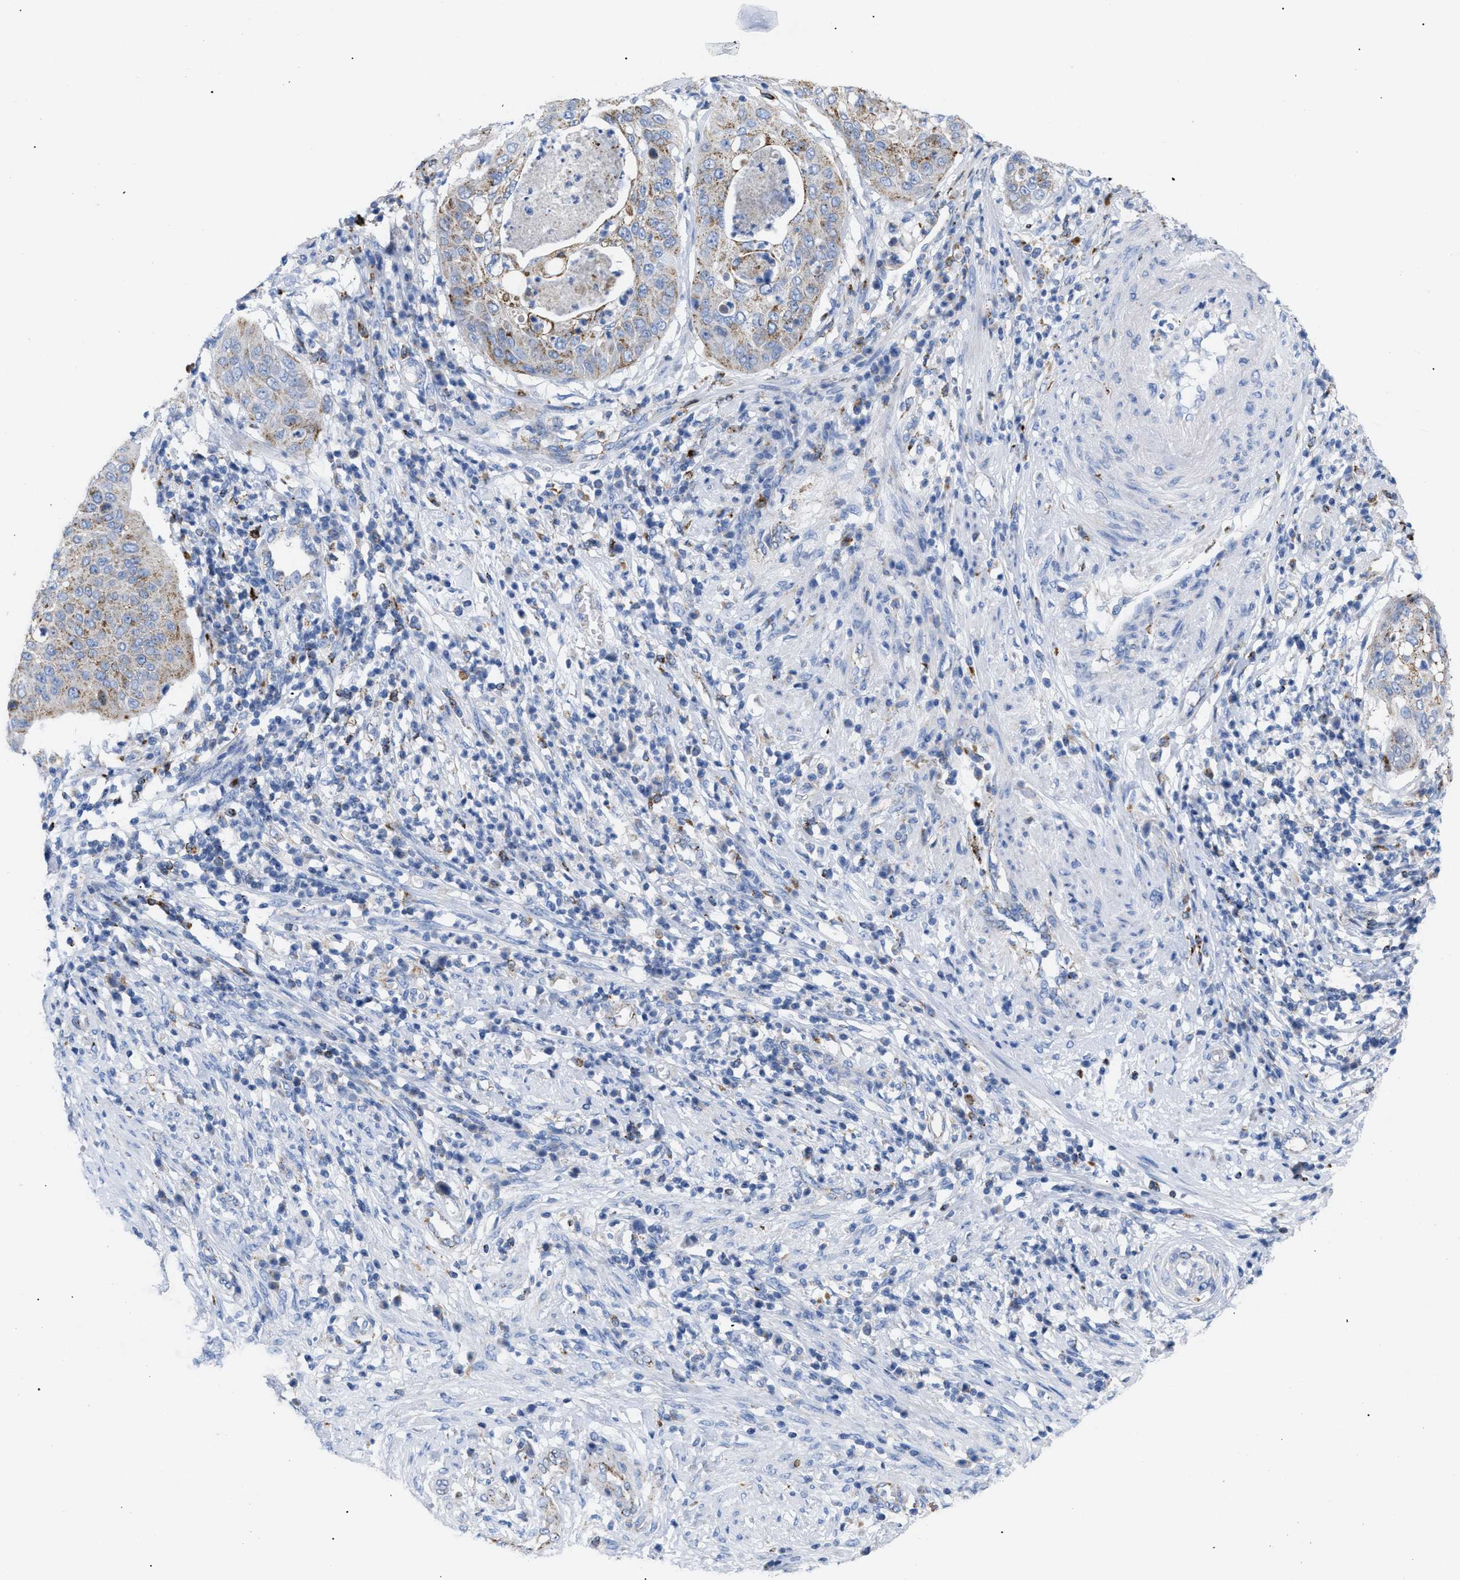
{"staining": {"intensity": "moderate", "quantity": ">75%", "location": "cytoplasmic/membranous"}, "tissue": "cervical cancer", "cell_type": "Tumor cells", "image_type": "cancer", "snomed": [{"axis": "morphology", "description": "Normal tissue, NOS"}, {"axis": "morphology", "description": "Squamous cell carcinoma, NOS"}, {"axis": "topography", "description": "Cervix"}], "caption": "Tumor cells reveal medium levels of moderate cytoplasmic/membranous expression in approximately >75% of cells in cervical cancer.", "gene": "DRAM2", "patient": {"sex": "female", "age": 39}}